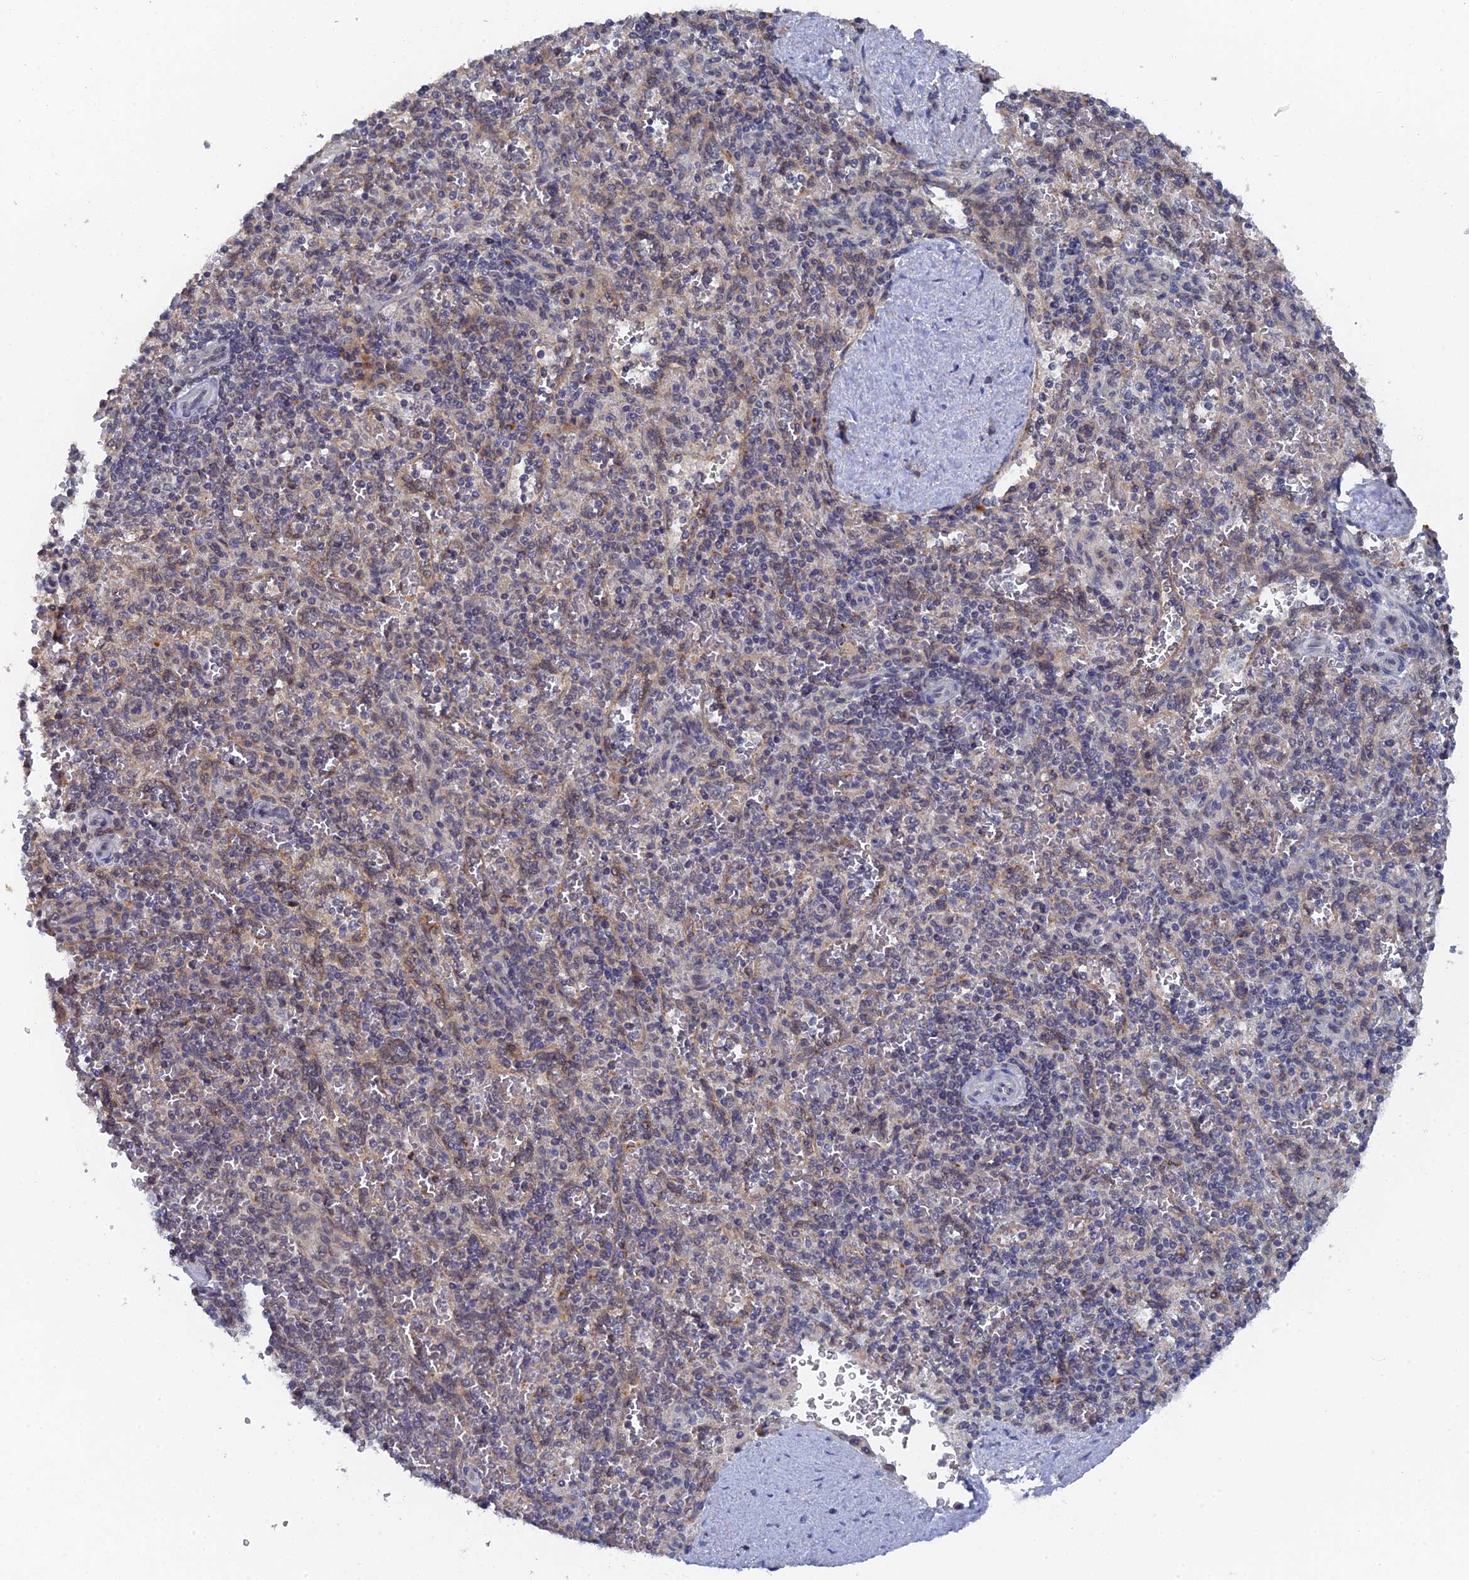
{"staining": {"intensity": "moderate", "quantity": "<25%", "location": "cytoplasmic/membranous"}, "tissue": "spleen", "cell_type": "Cells in red pulp", "image_type": "normal", "snomed": [{"axis": "morphology", "description": "Normal tissue, NOS"}, {"axis": "topography", "description": "Spleen"}], "caption": "Immunohistochemical staining of normal spleen reveals low levels of moderate cytoplasmic/membranous expression in about <25% of cells in red pulp.", "gene": "MIGA2", "patient": {"sex": "male", "age": 82}}